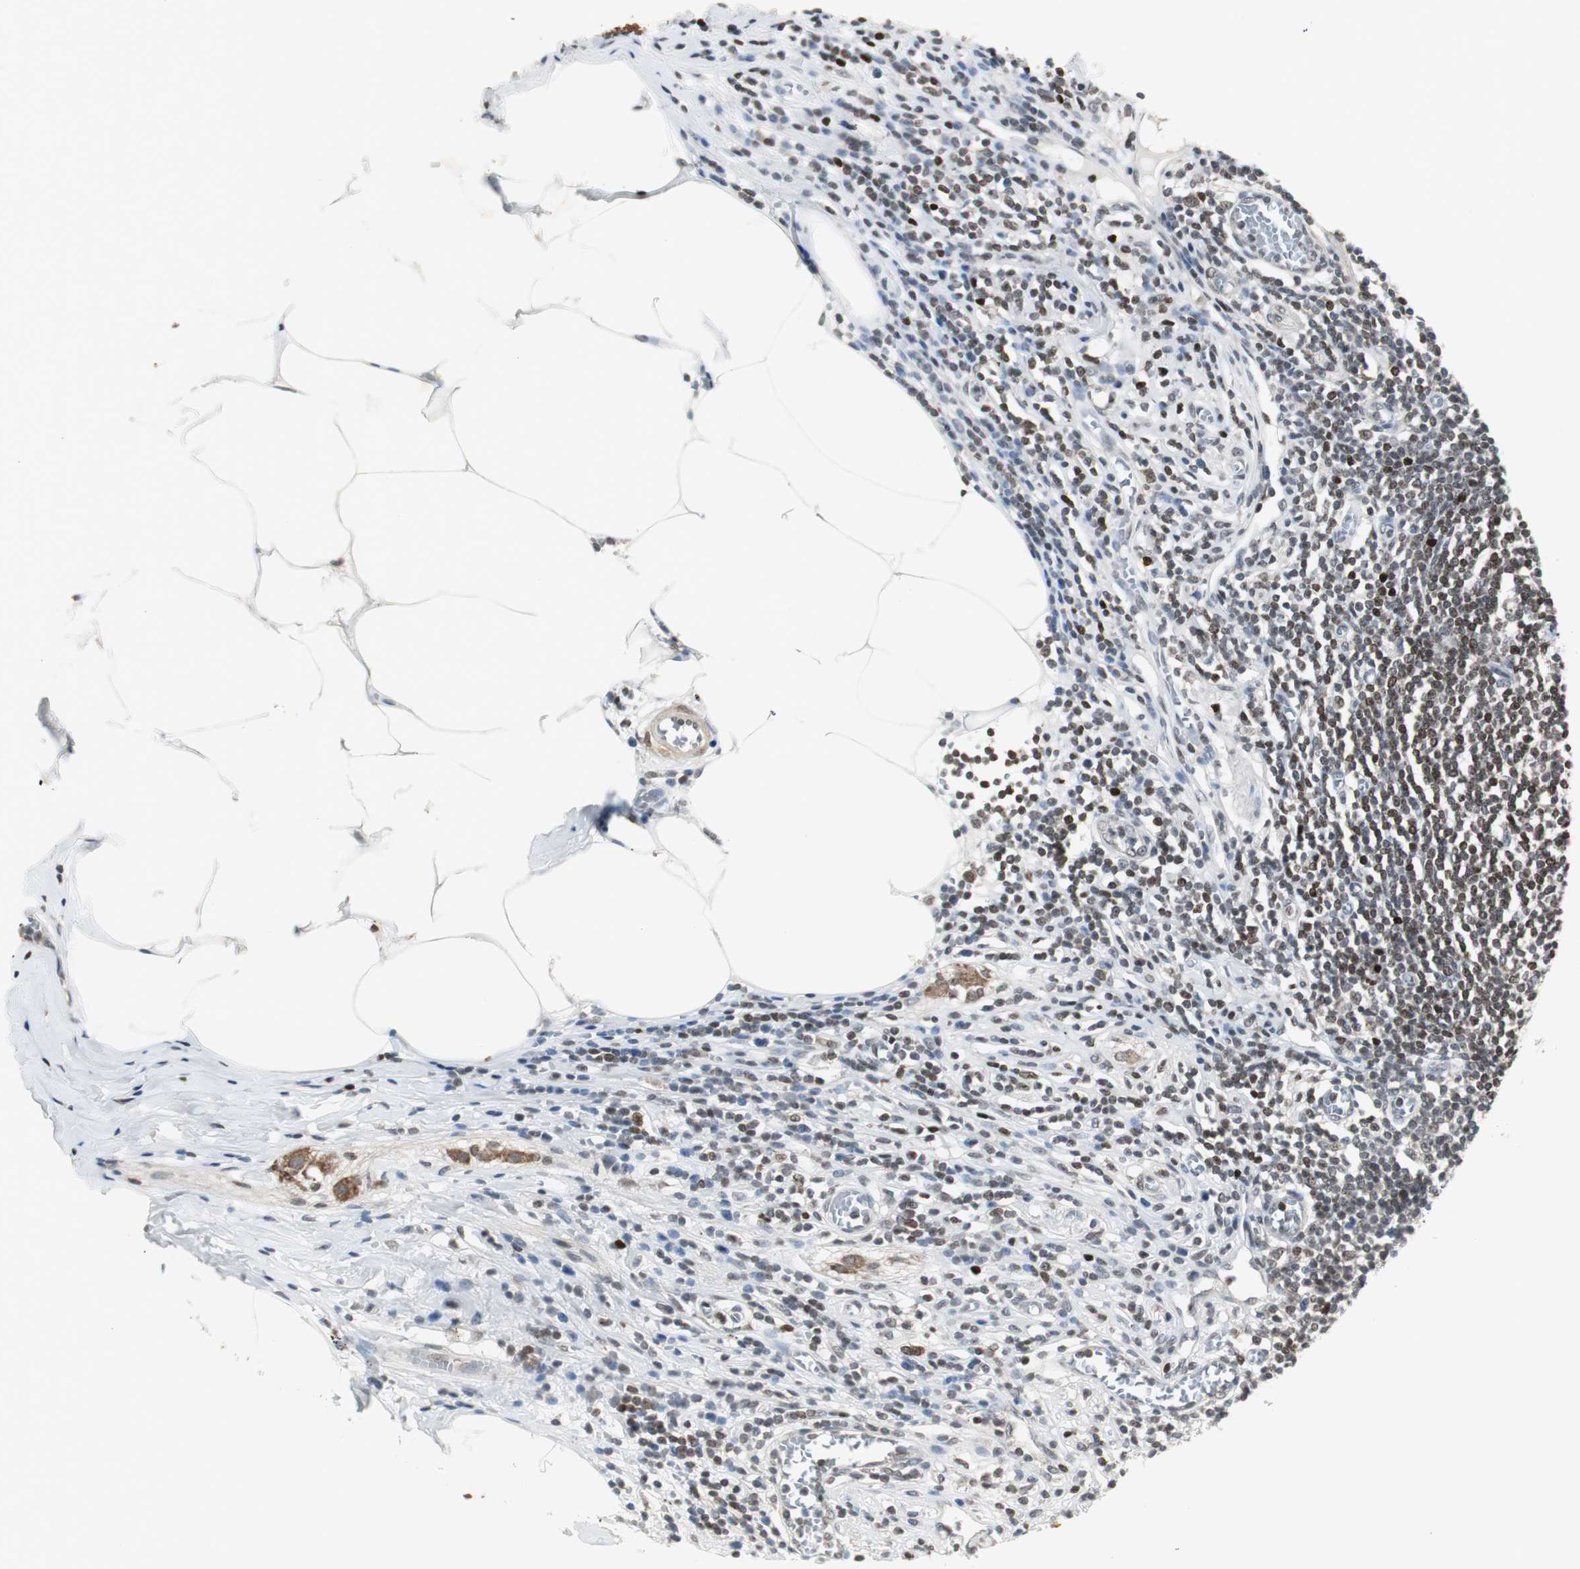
{"staining": {"intensity": "weak", "quantity": "25%-75%", "location": "cytoplasmic/membranous,nuclear"}, "tissue": "appendix", "cell_type": "Glandular cells", "image_type": "normal", "snomed": [{"axis": "morphology", "description": "Normal tissue, NOS"}, {"axis": "morphology", "description": "Inflammation, NOS"}, {"axis": "topography", "description": "Appendix"}], "caption": "Benign appendix was stained to show a protein in brown. There is low levels of weak cytoplasmic/membranous,nuclear expression in approximately 25%-75% of glandular cells. Nuclei are stained in blue.", "gene": "MPG", "patient": {"sex": "male", "age": 46}}